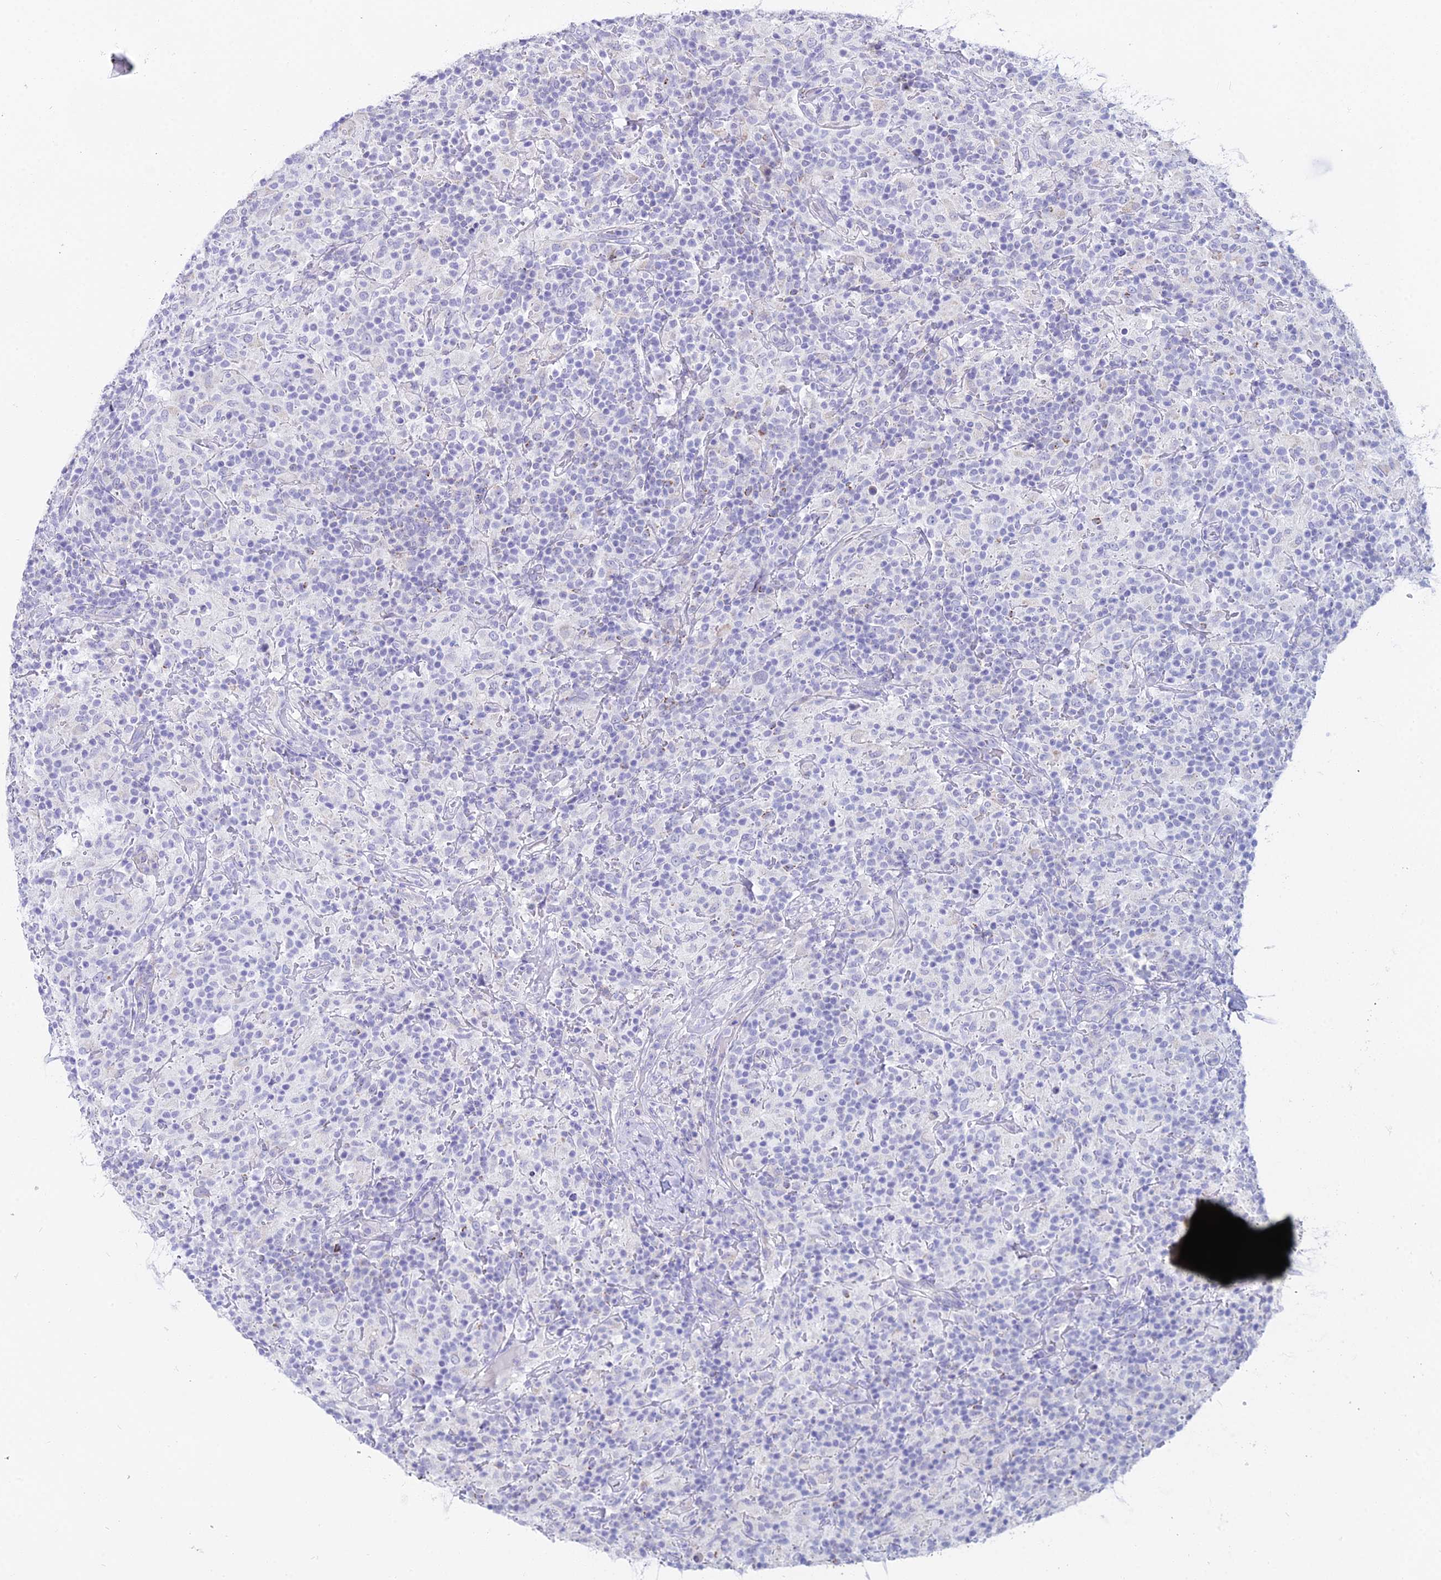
{"staining": {"intensity": "negative", "quantity": "none", "location": "none"}, "tissue": "lymphoma", "cell_type": "Tumor cells", "image_type": "cancer", "snomed": [{"axis": "morphology", "description": "Hodgkin's disease, NOS"}, {"axis": "topography", "description": "Lymph node"}], "caption": "Protein analysis of lymphoma exhibits no significant positivity in tumor cells.", "gene": "CGB2", "patient": {"sex": "male", "age": 70}}